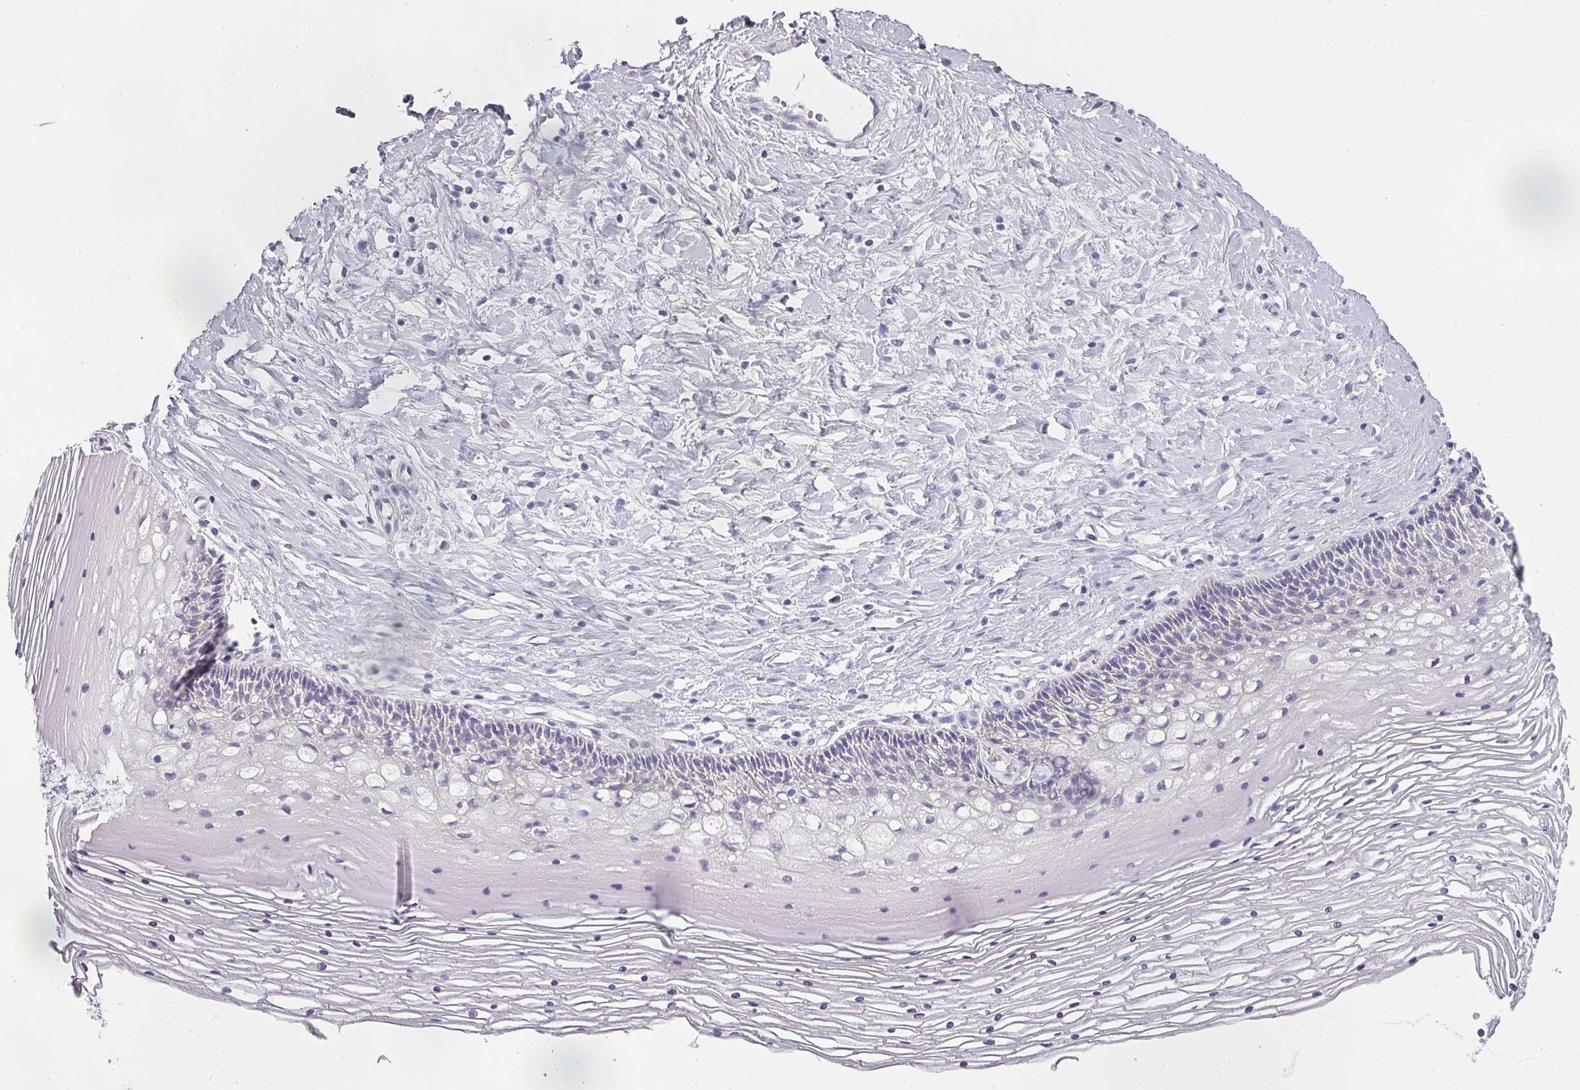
{"staining": {"intensity": "negative", "quantity": "none", "location": "none"}, "tissue": "cervix", "cell_type": "Glandular cells", "image_type": "normal", "snomed": [{"axis": "morphology", "description": "Normal tissue, NOS"}, {"axis": "topography", "description": "Cervix"}], "caption": "This is a micrograph of immunohistochemistry (IHC) staining of unremarkable cervix, which shows no positivity in glandular cells.", "gene": "CAMP", "patient": {"sex": "female", "age": 36}}